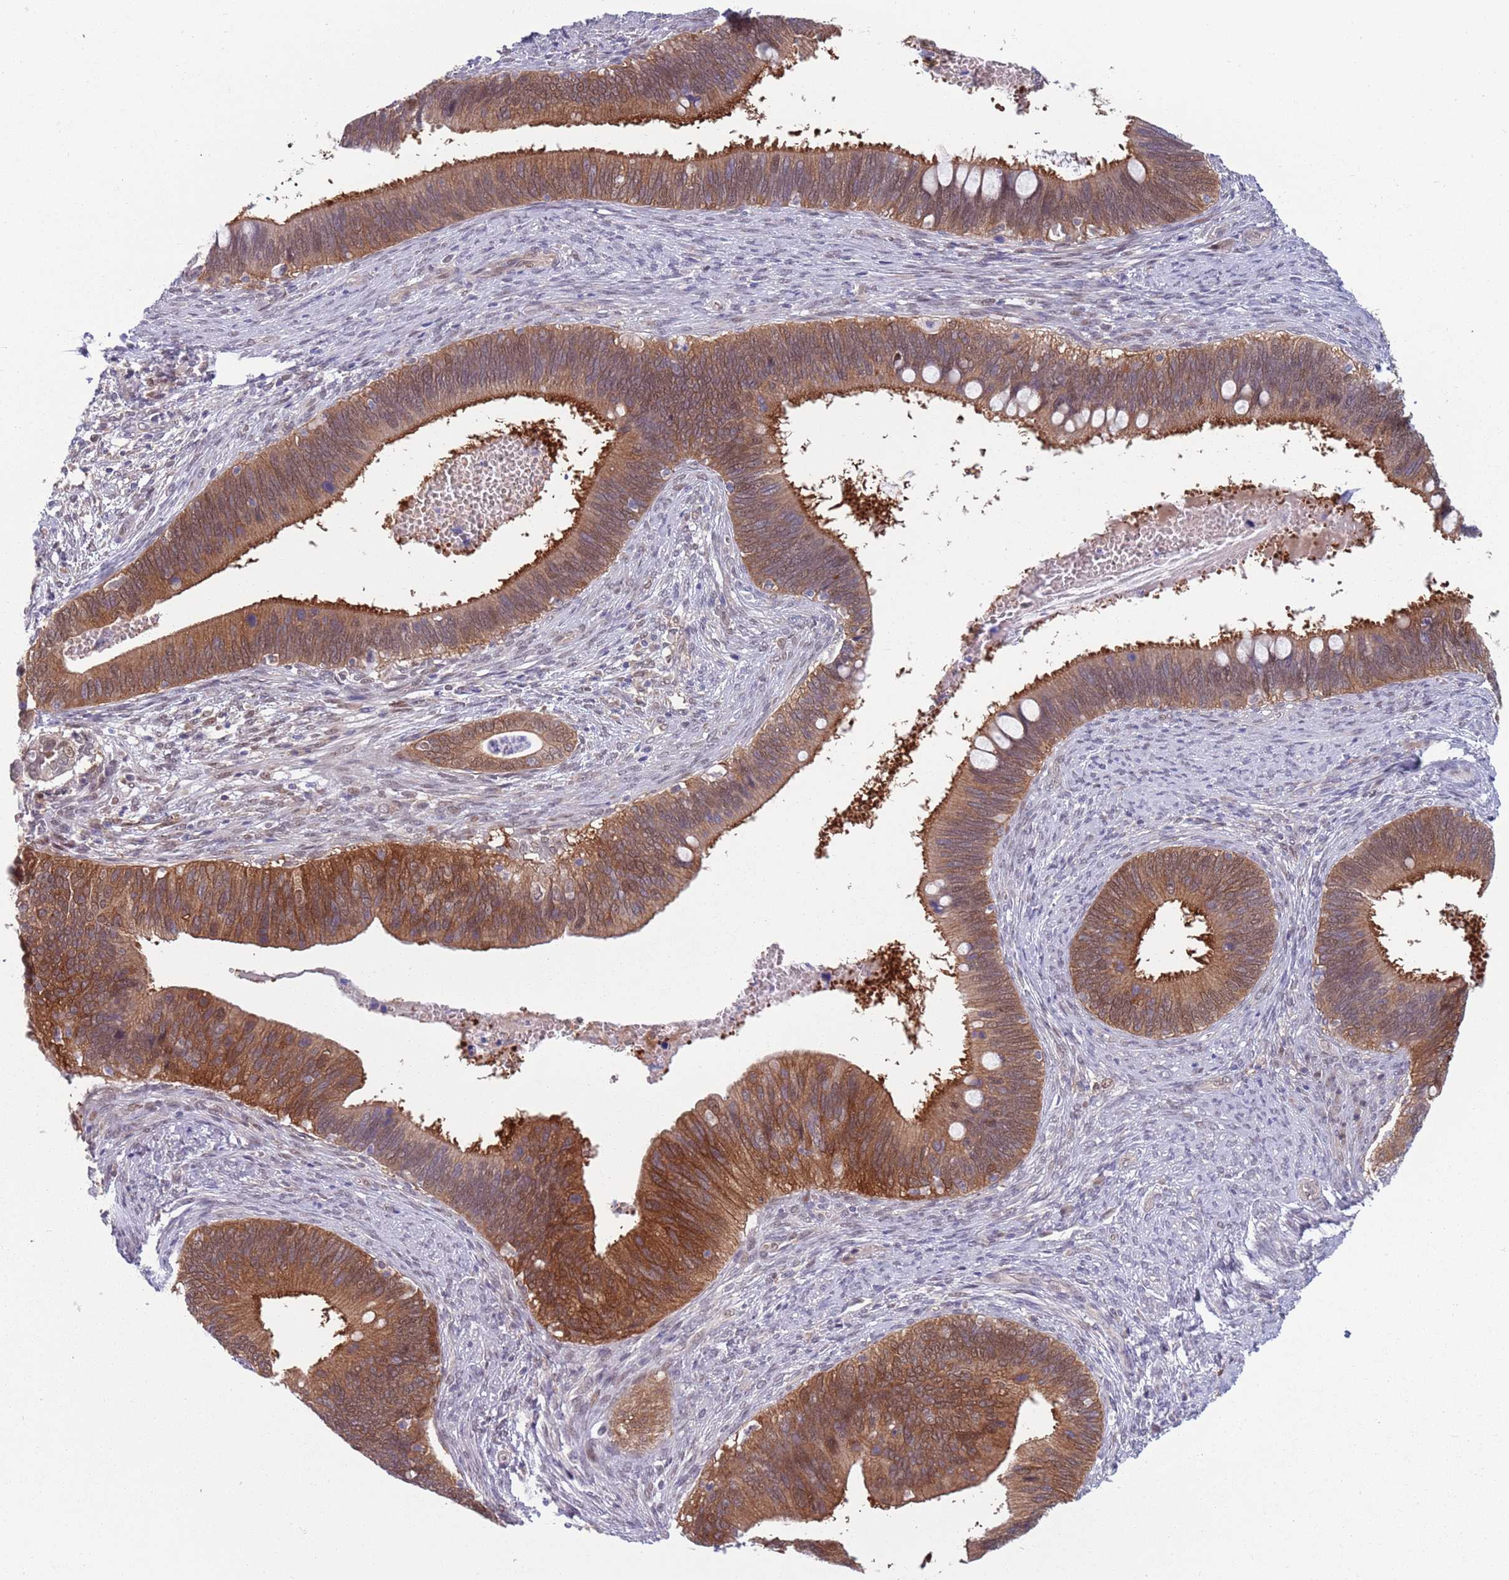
{"staining": {"intensity": "moderate", "quantity": ">75%", "location": "cytoplasmic/membranous,nuclear"}, "tissue": "cervical cancer", "cell_type": "Tumor cells", "image_type": "cancer", "snomed": [{"axis": "morphology", "description": "Adenocarcinoma, NOS"}, {"axis": "topography", "description": "Cervix"}], "caption": "This photomicrograph demonstrates IHC staining of cervical adenocarcinoma, with medium moderate cytoplasmic/membranous and nuclear staining in approximately >75% of tumor cells.", "gene": "CLNS1A", "patient": {"sex": "female", "age": 42}}